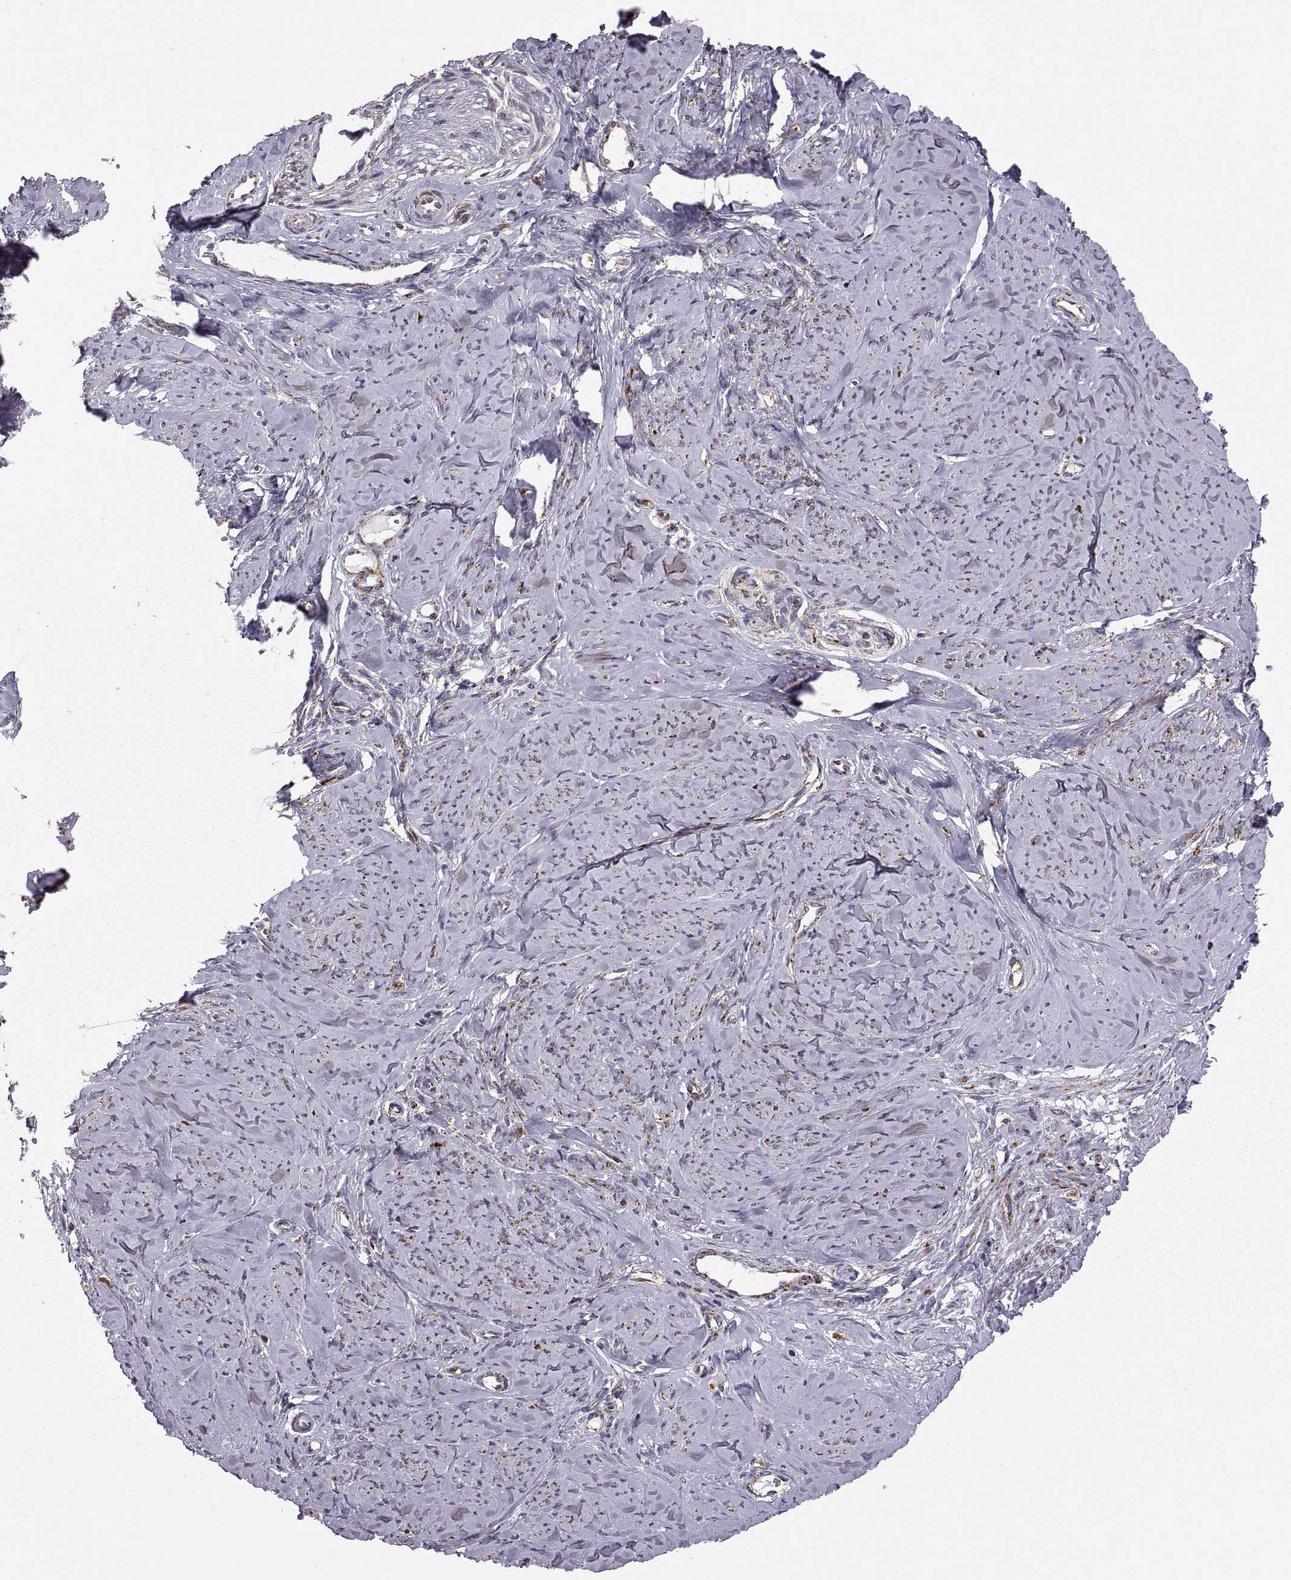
{"staining": {"intensity": "strong", "quantity": "25%-75%", "location": "cytoplasmic/membranous"}, "tissue": "smooth muscle", "cell_type": "Smooth muscle cells", "image_type": "normal", "snomed": [{"axis": "morphology", "description": "Normal tissue, NOS"}, {"axis": "topography", "description": "Smooth muscle"}], "caption": "Protein analysis of unremarkable smooth muscle reveals strong cytoplasmic/membranous expression in about 25%-75% of smooth muscle cells. Using DAB (3,3'-diaminobenzidine) (brown) and hematoxylin (blue) stains, captured at high magnification using brightfield microscopy.", "gene": "ARSD", "patient": {"sex": "female", "age": 48}}